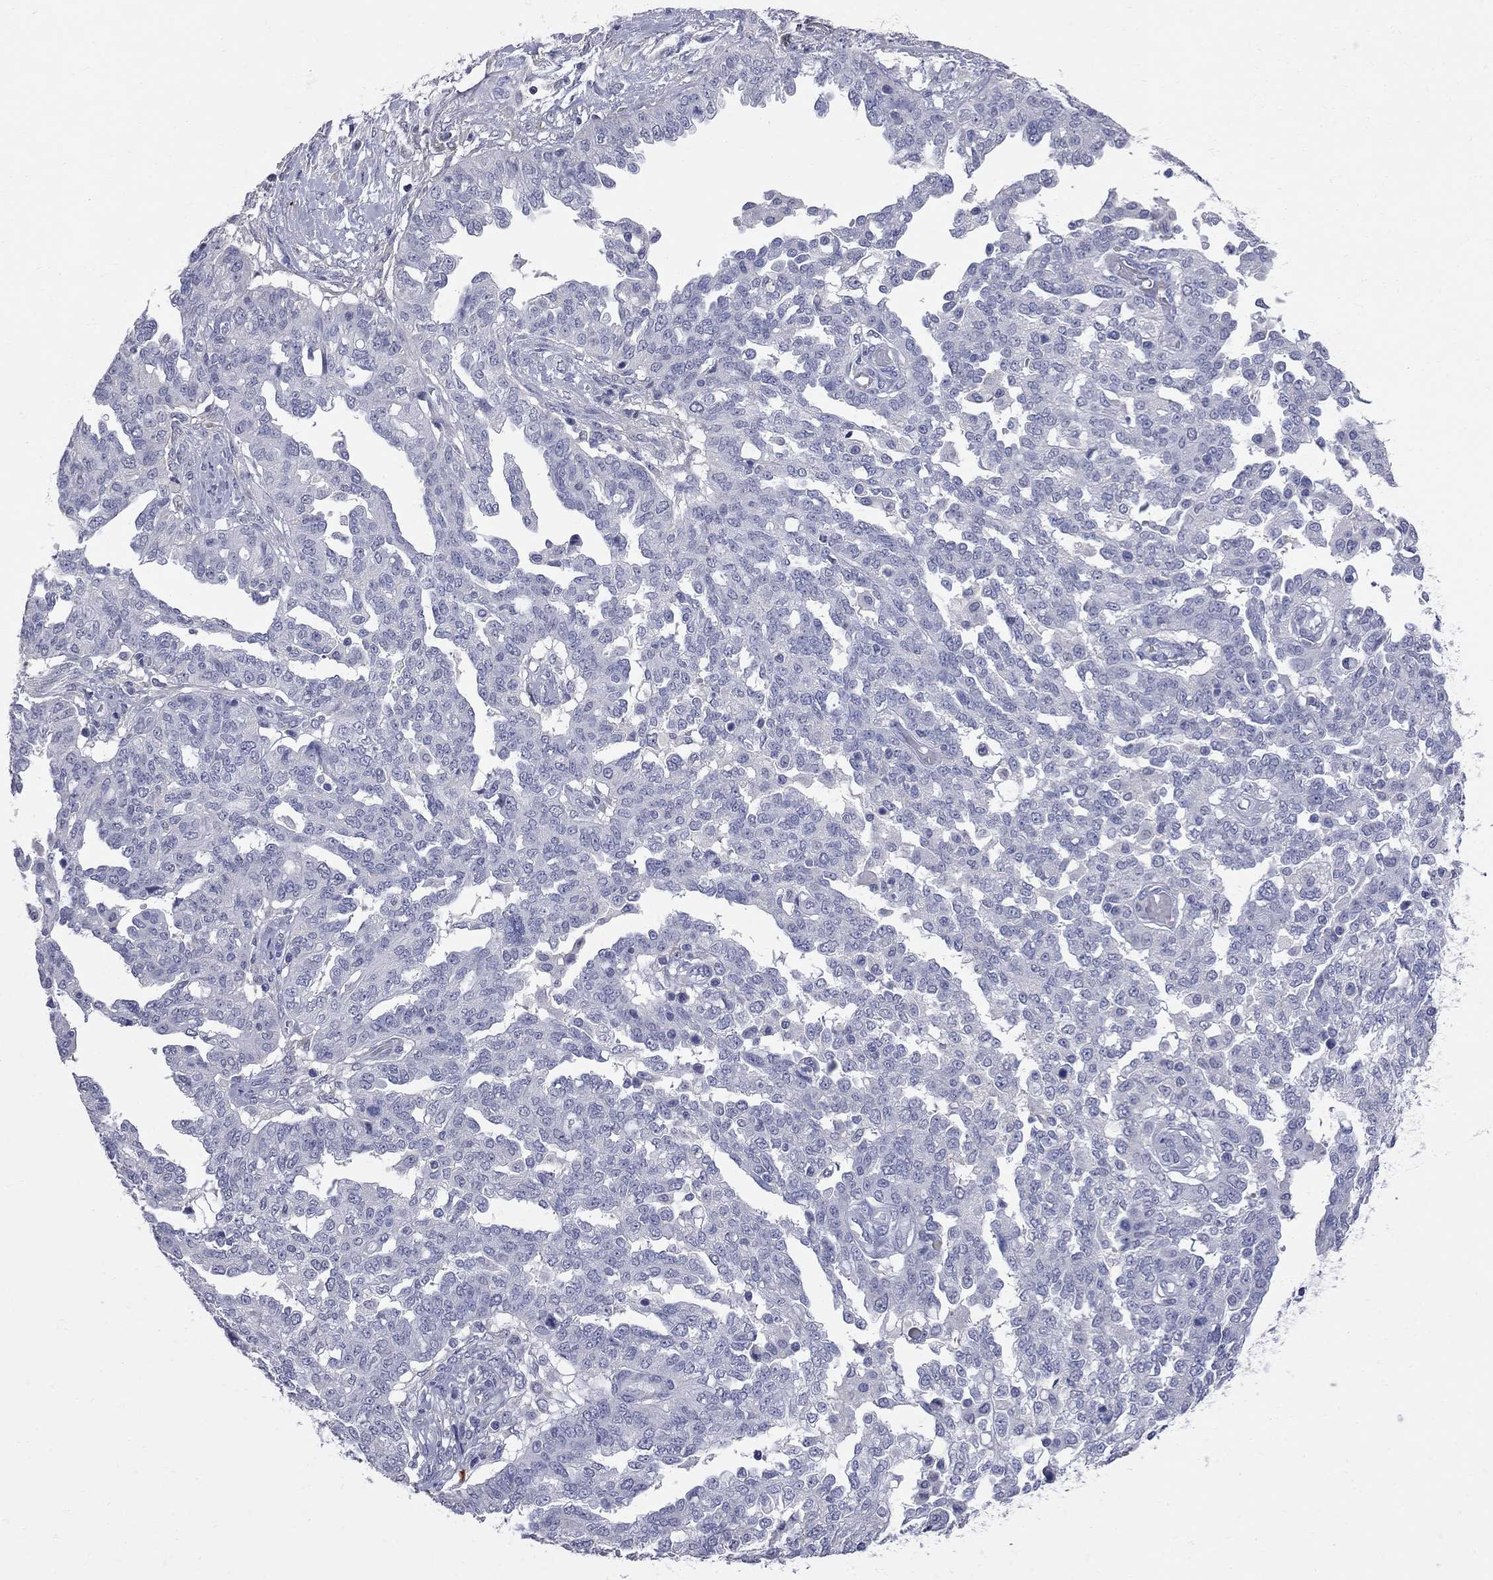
{"staining": {"intensity": "negative", "quantity": "none", "location": "none"}, "tissue": "ovarian cancer", "cell_type": "Tumor cells", "image_type": "cancer", "snomed": [{"axis": "morphology", "description": "Cystadenocarcinoma, serous, NOS"}, {"axis": "topography", "description": "Ovary"}], "caption": "This histopathology image is of ovarian cancer (serous cystadenocarcinoma) stained with immunohistochemistry (IHC) to label a protein in brown with the nuclei are counter-stained blue. There is no staining in tumor cells.", "gene": "FAM221B", "patient": {"sex": "female", "age": 67}}